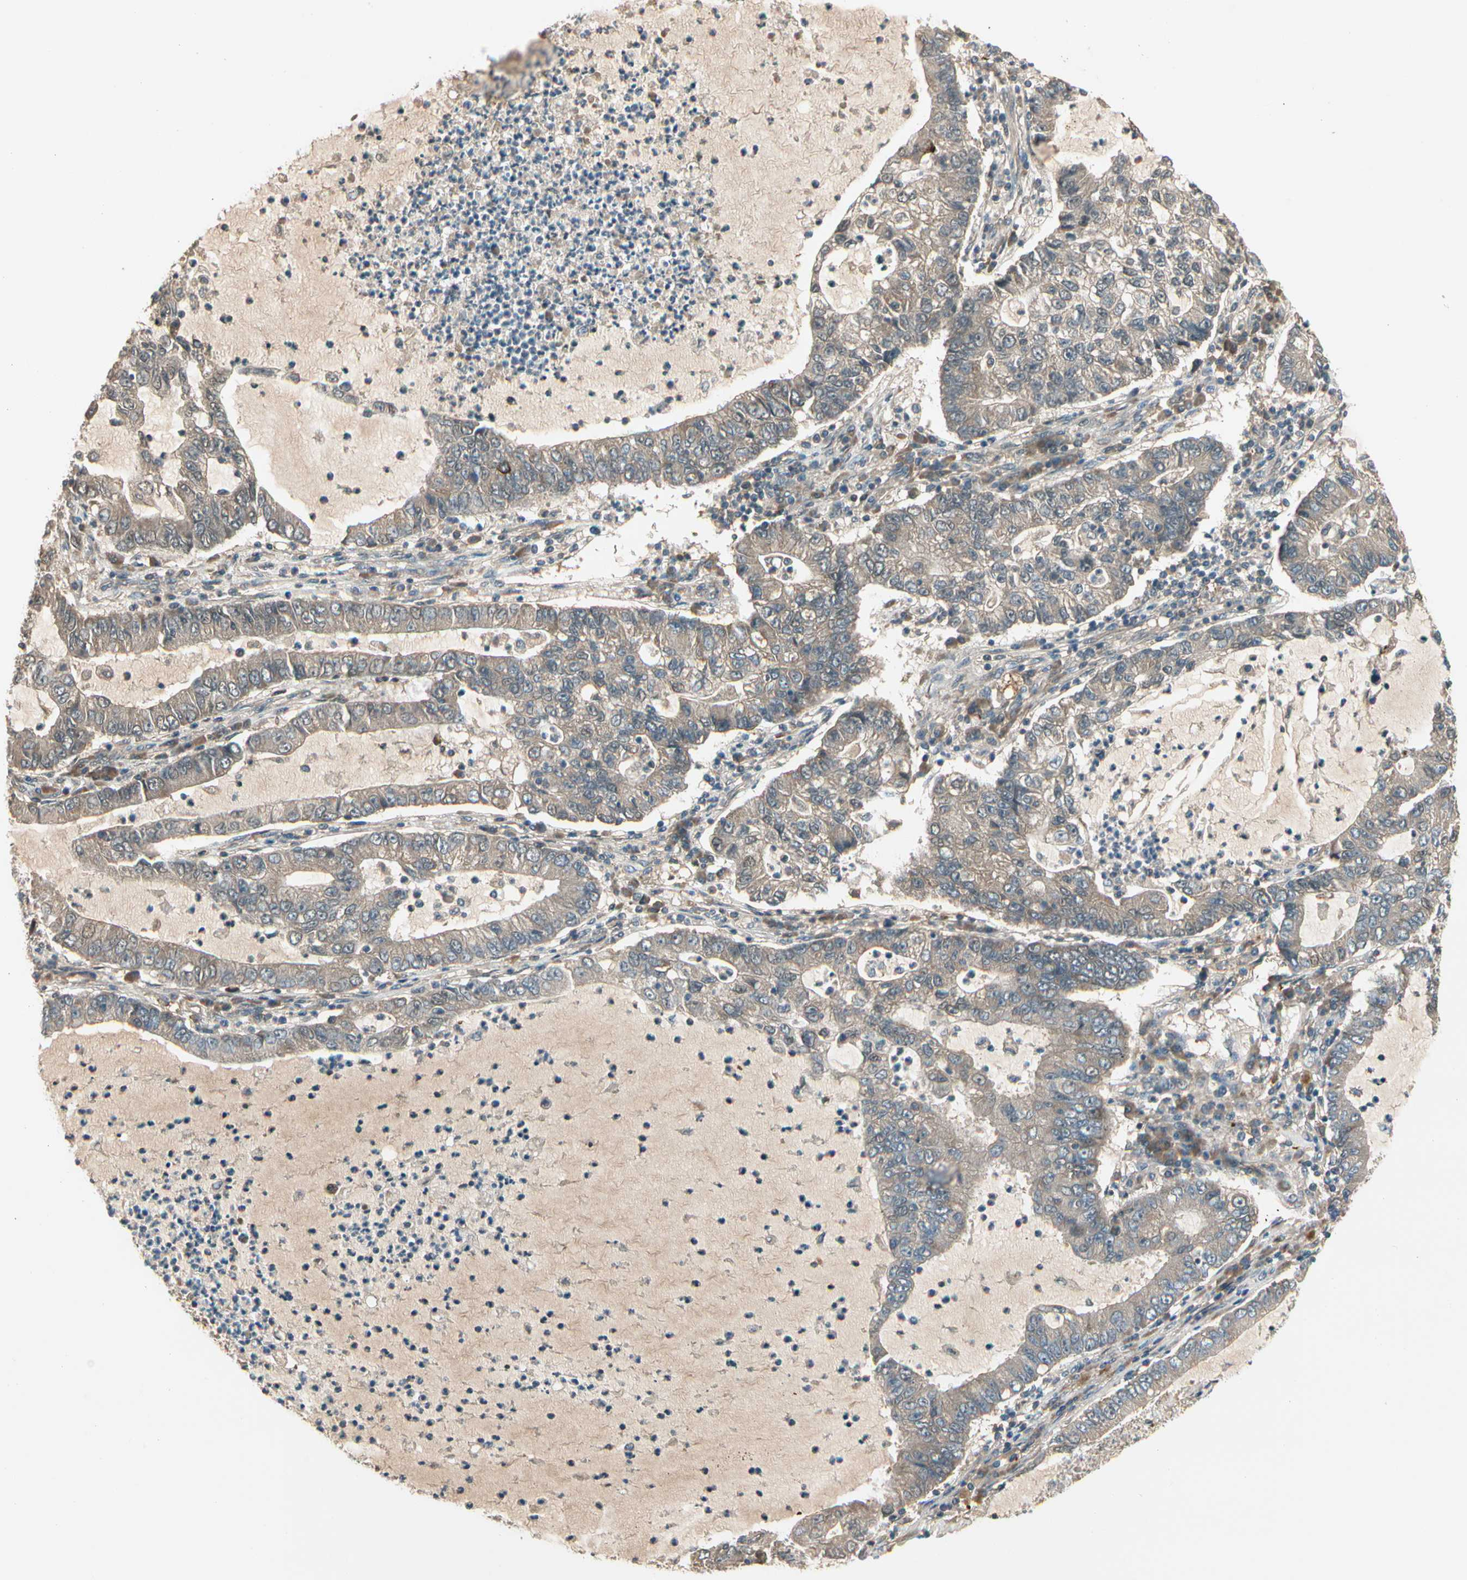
{"staining": {"intensity": "weak", "quantity": ">75%", "location": "cytoplasmic/membranous"}, "tissue": "lung cancer", "cell_type": "Tumor cells", "image_type": "cancer", "snomed": [{"axis": "morphology", "description": "Adenocarcinoma, NOS"}, {"axis": "topography", "description": "Lung"}], "caption": "The immunohistochemical stain shows weak cytoplasmic/membranous expression in tumor cells of lung cancer (adenocarcinoma) tissue. Using DAB (brown) and hematoxylin (blue) stains, captured at high magnification using brightfield microscopy.", "gene": "ACVR1", "patient": {"sex": "female", "age": 51}}